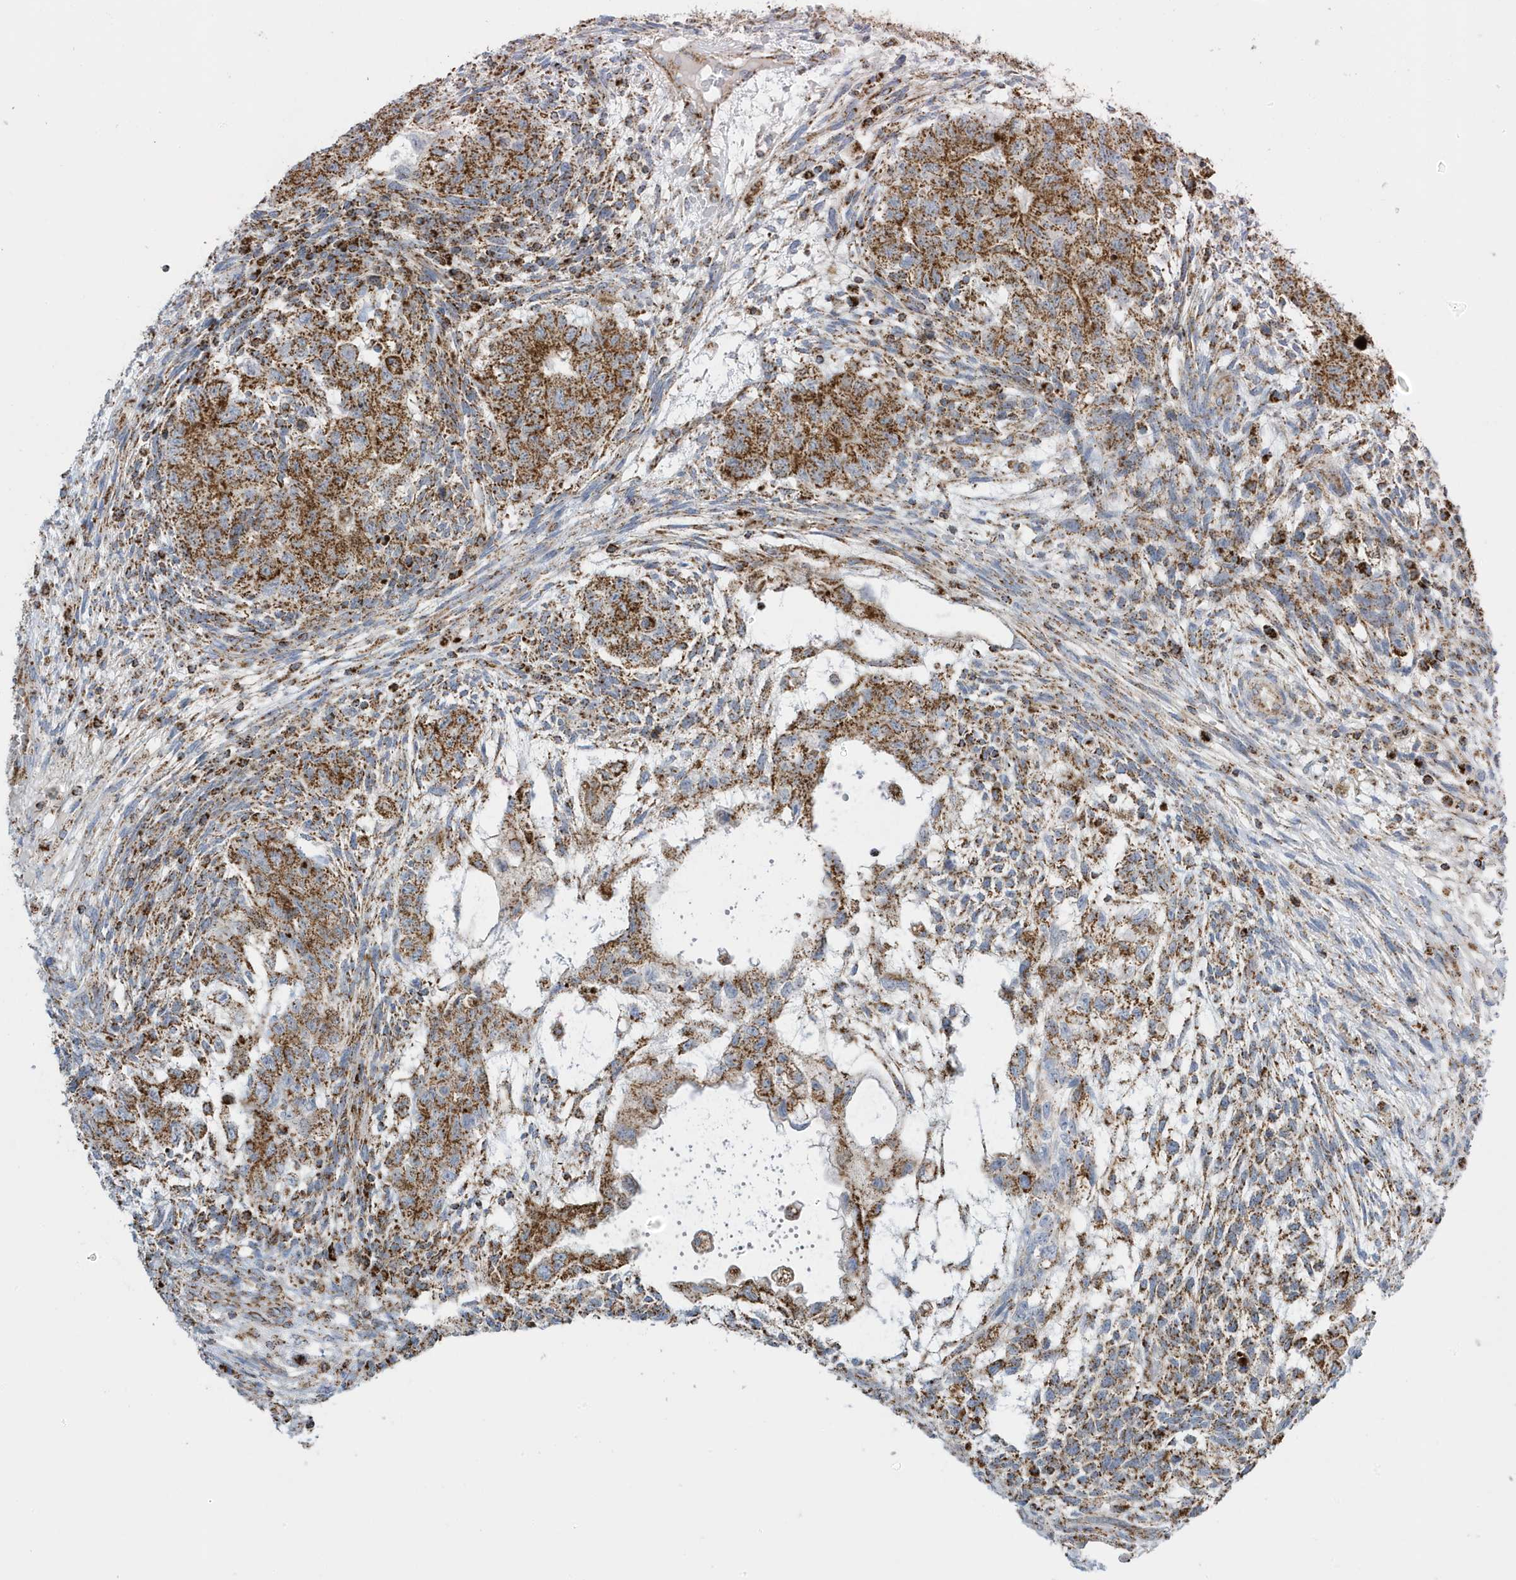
{"staining": {"intensity": "strong", "quantity": ">75%", "location": "cytoplasmic/membranous"}, "tissue": "testis cancer", "cell_type": "Tumor cells", "image_type": "cancer", "snomed": [{"axis": "morphology", "description": "Normal tissue, NOS"}, {"axis": "morphology", "description": "Carcinoma, Embryonal, NOS"}, {"axis": "topography", "description": "Testis"}], "caption": "Immunohistochemical staining of testis embryonal carcinoma exhibits strong cytoplasmic/membranous protein staining in about >75% of tumor cells. (IHC, brightfield microscopy, high magnification).", "gene": "ATP5ME", "patient": {"sex": "male", "age": 36}}